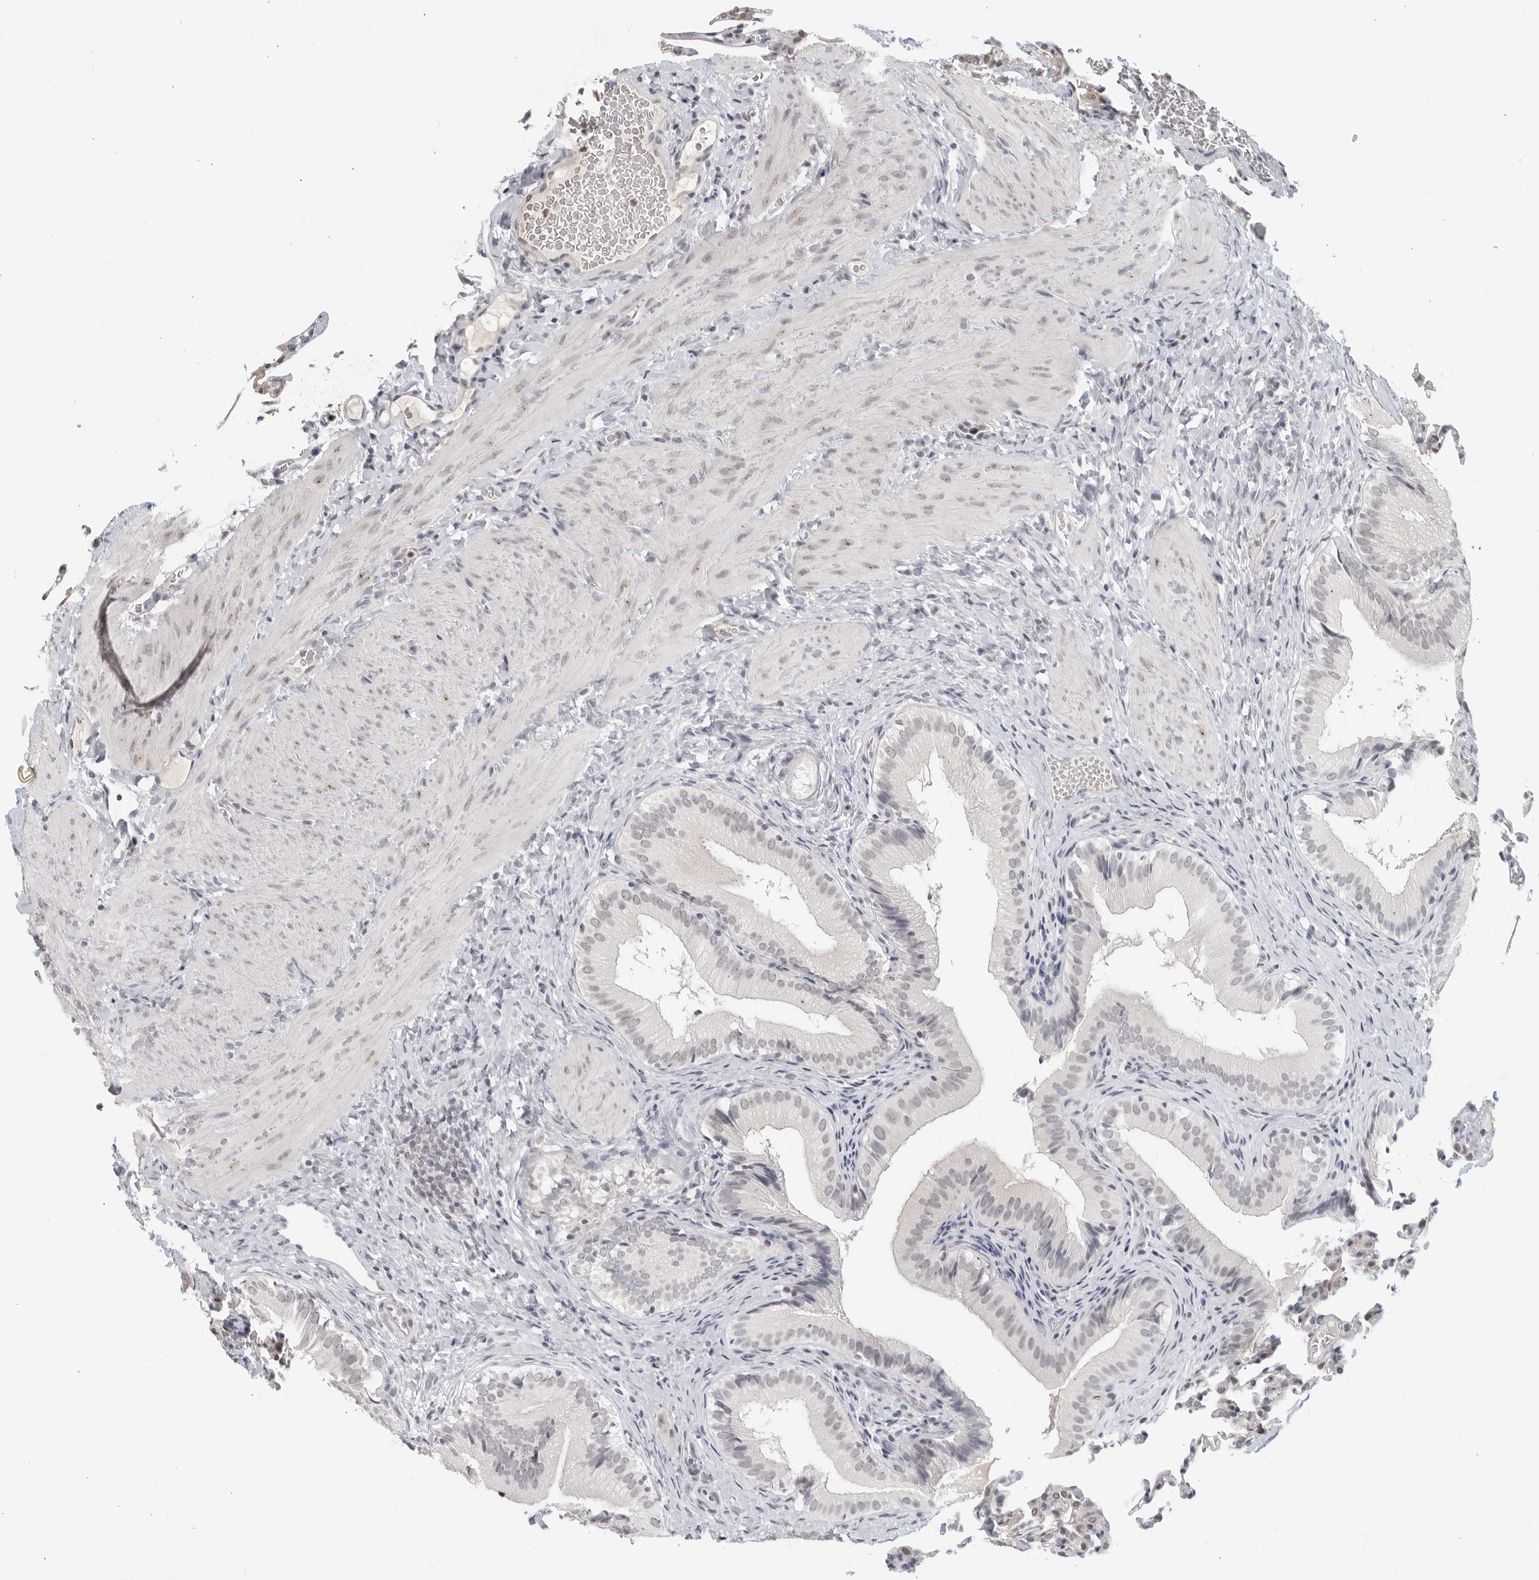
{"staining": {"intensity": "negative", "quantity": "none", "location": "none"}, "tissue": "gallbladder", "cell_type": "Glandular cells", "image_type": "normal", "snomed": [{"axis": "morphology", "description": "Normal tissue, NOS"}, {"axis": "topography", "description": "Gallbladder"}], "caption": "Immunohistochemistry micrograph of benign gallbladder: human gallbladder stained with DAB displays no significant protein positivity in glandular cells.", "gene": "RAB11FIP3", "patient": {"sex": "female", "age": 30}}